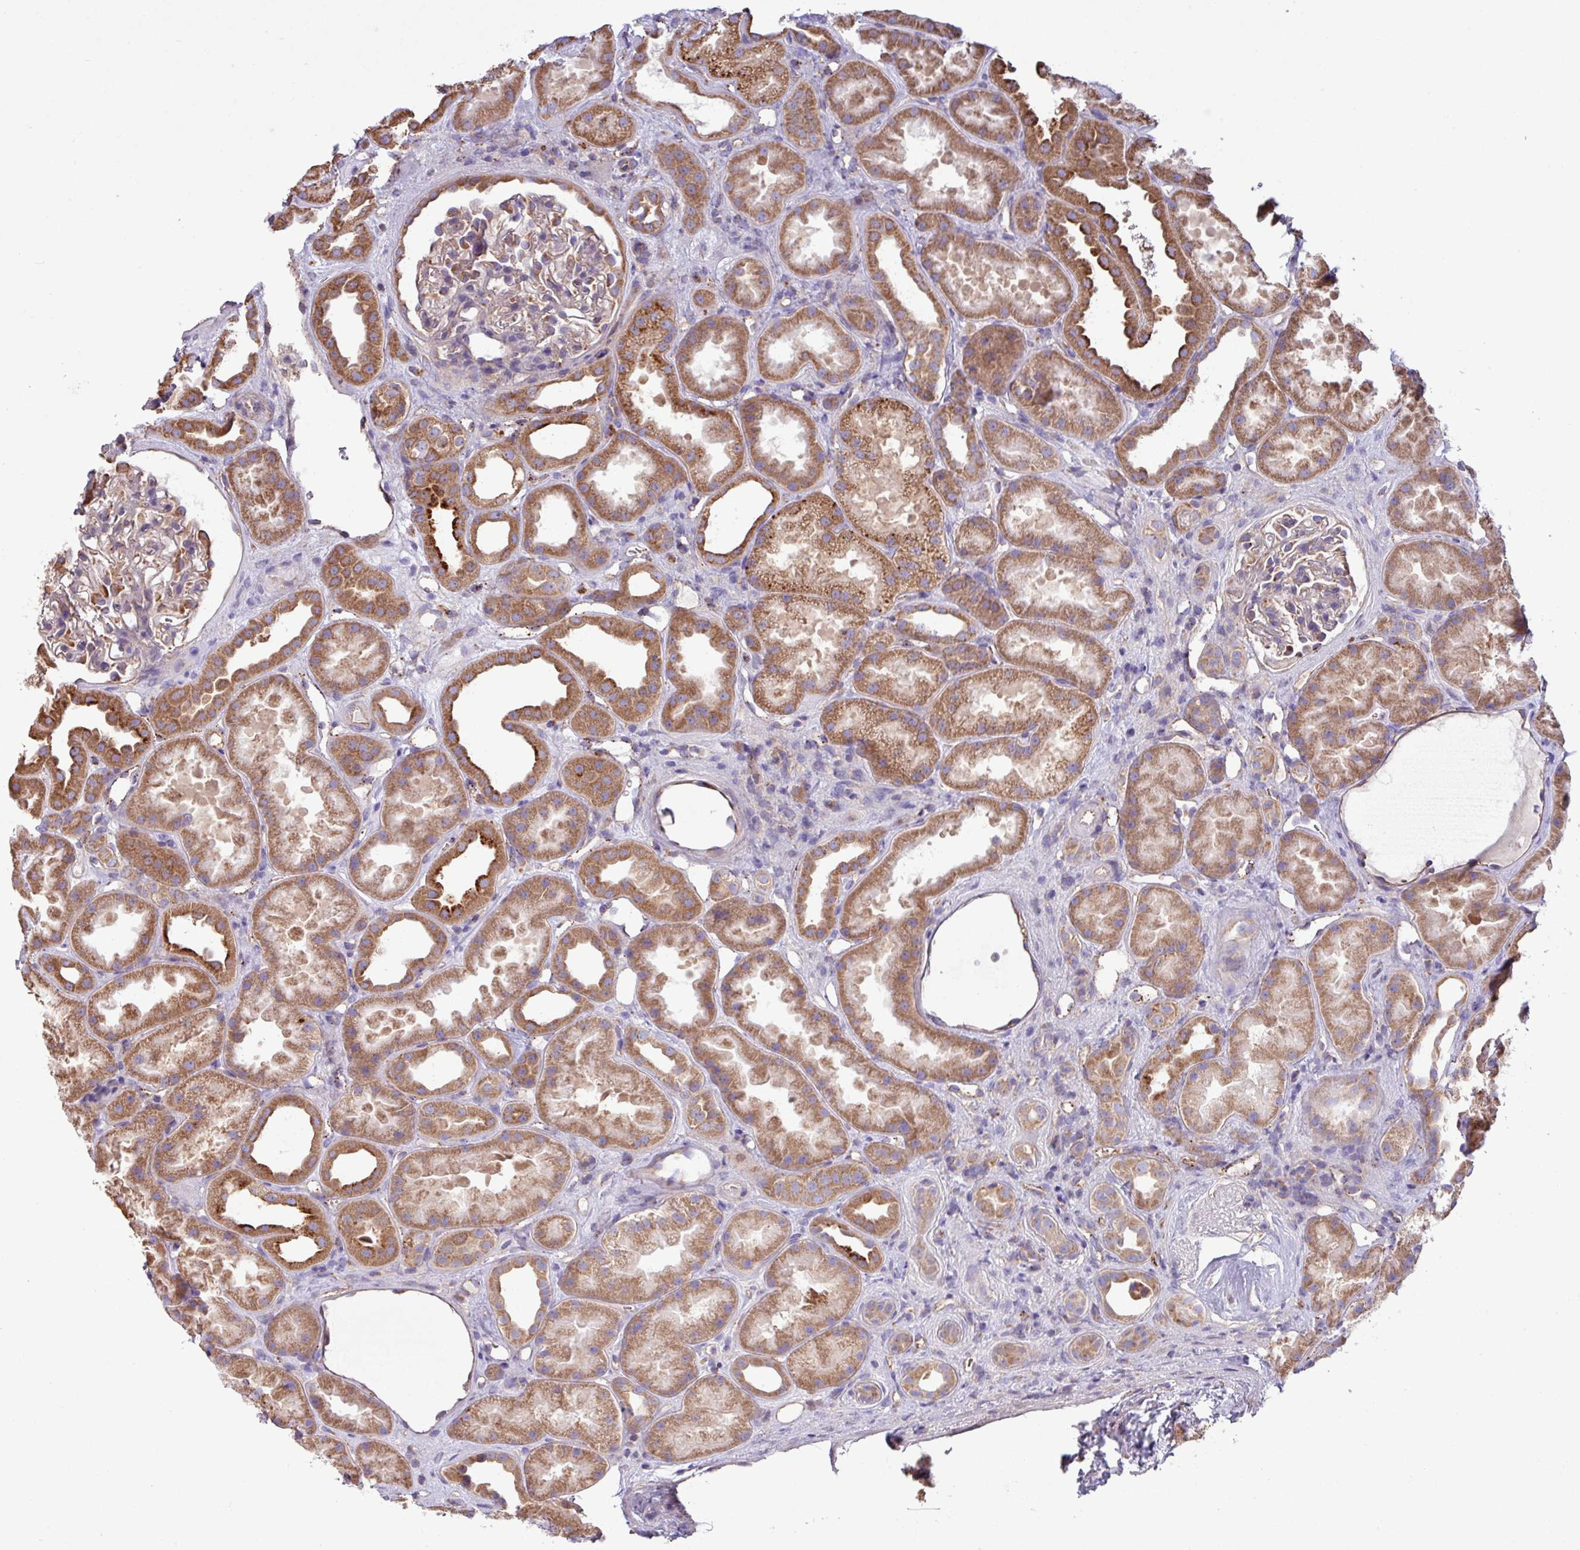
{"staining": {"intensity": "moderate", "quantity": "<25%", "location": "cytoplasmic/membranous"}, "tissue": "kidney", "cell_type": "Cells in glomeruli", "image_type": "normal", "snomed": [{"axis": "morphology", "description": "Normal tissue, NOS"}, {"axis": "topography", "description": "Kidney"}], "caption": "High-power microscopy captured an immunohistochemistry image of unremarkable kidney, revealing moderate cytoplasmic/membranous expression in approximately <25% of cells in glomeruli.", "gene": "PPM1J", "patient": {"sex": "male", "age": 61}}